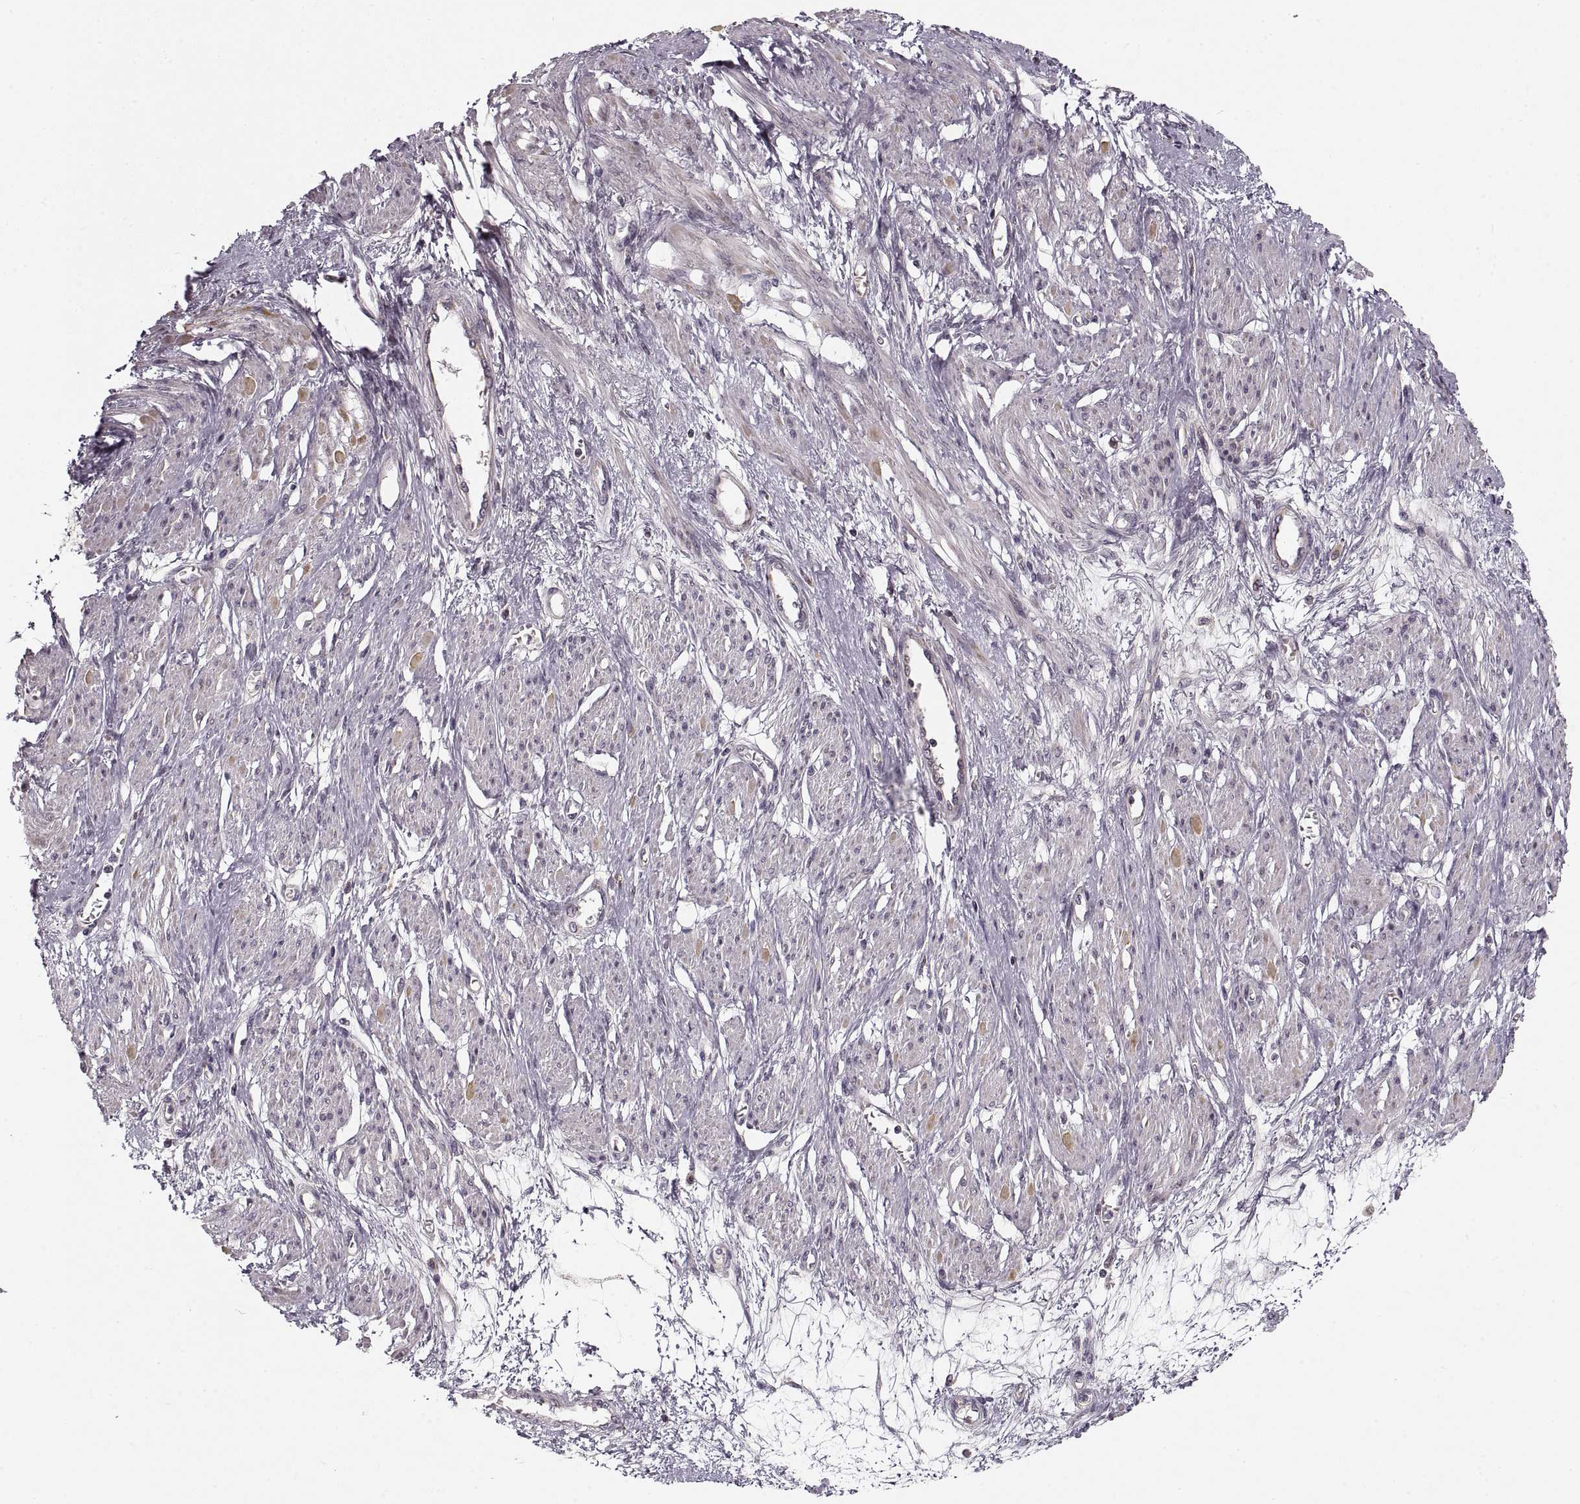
{"staining": {"intensity": "negative", "quantity": "none", "location": "none"}, "tissue": "smooth muscle", "cell_type": "Smooth muscle cells", "image_type": "normal", "snomed": [{"axis": "morphology", "description": "Normal tissue, NOS"}, {"axis": "topography", "description": "Smooth muscle"}, {"axis": "topography", "description": "Uterus"}], "caption": "This is an IHC photomicrograph of normal smooth muscle. There is no positivity in smooth muscle cells.", "gene": "ASIC3", "patient": {"sex": "female", "age": 39}}